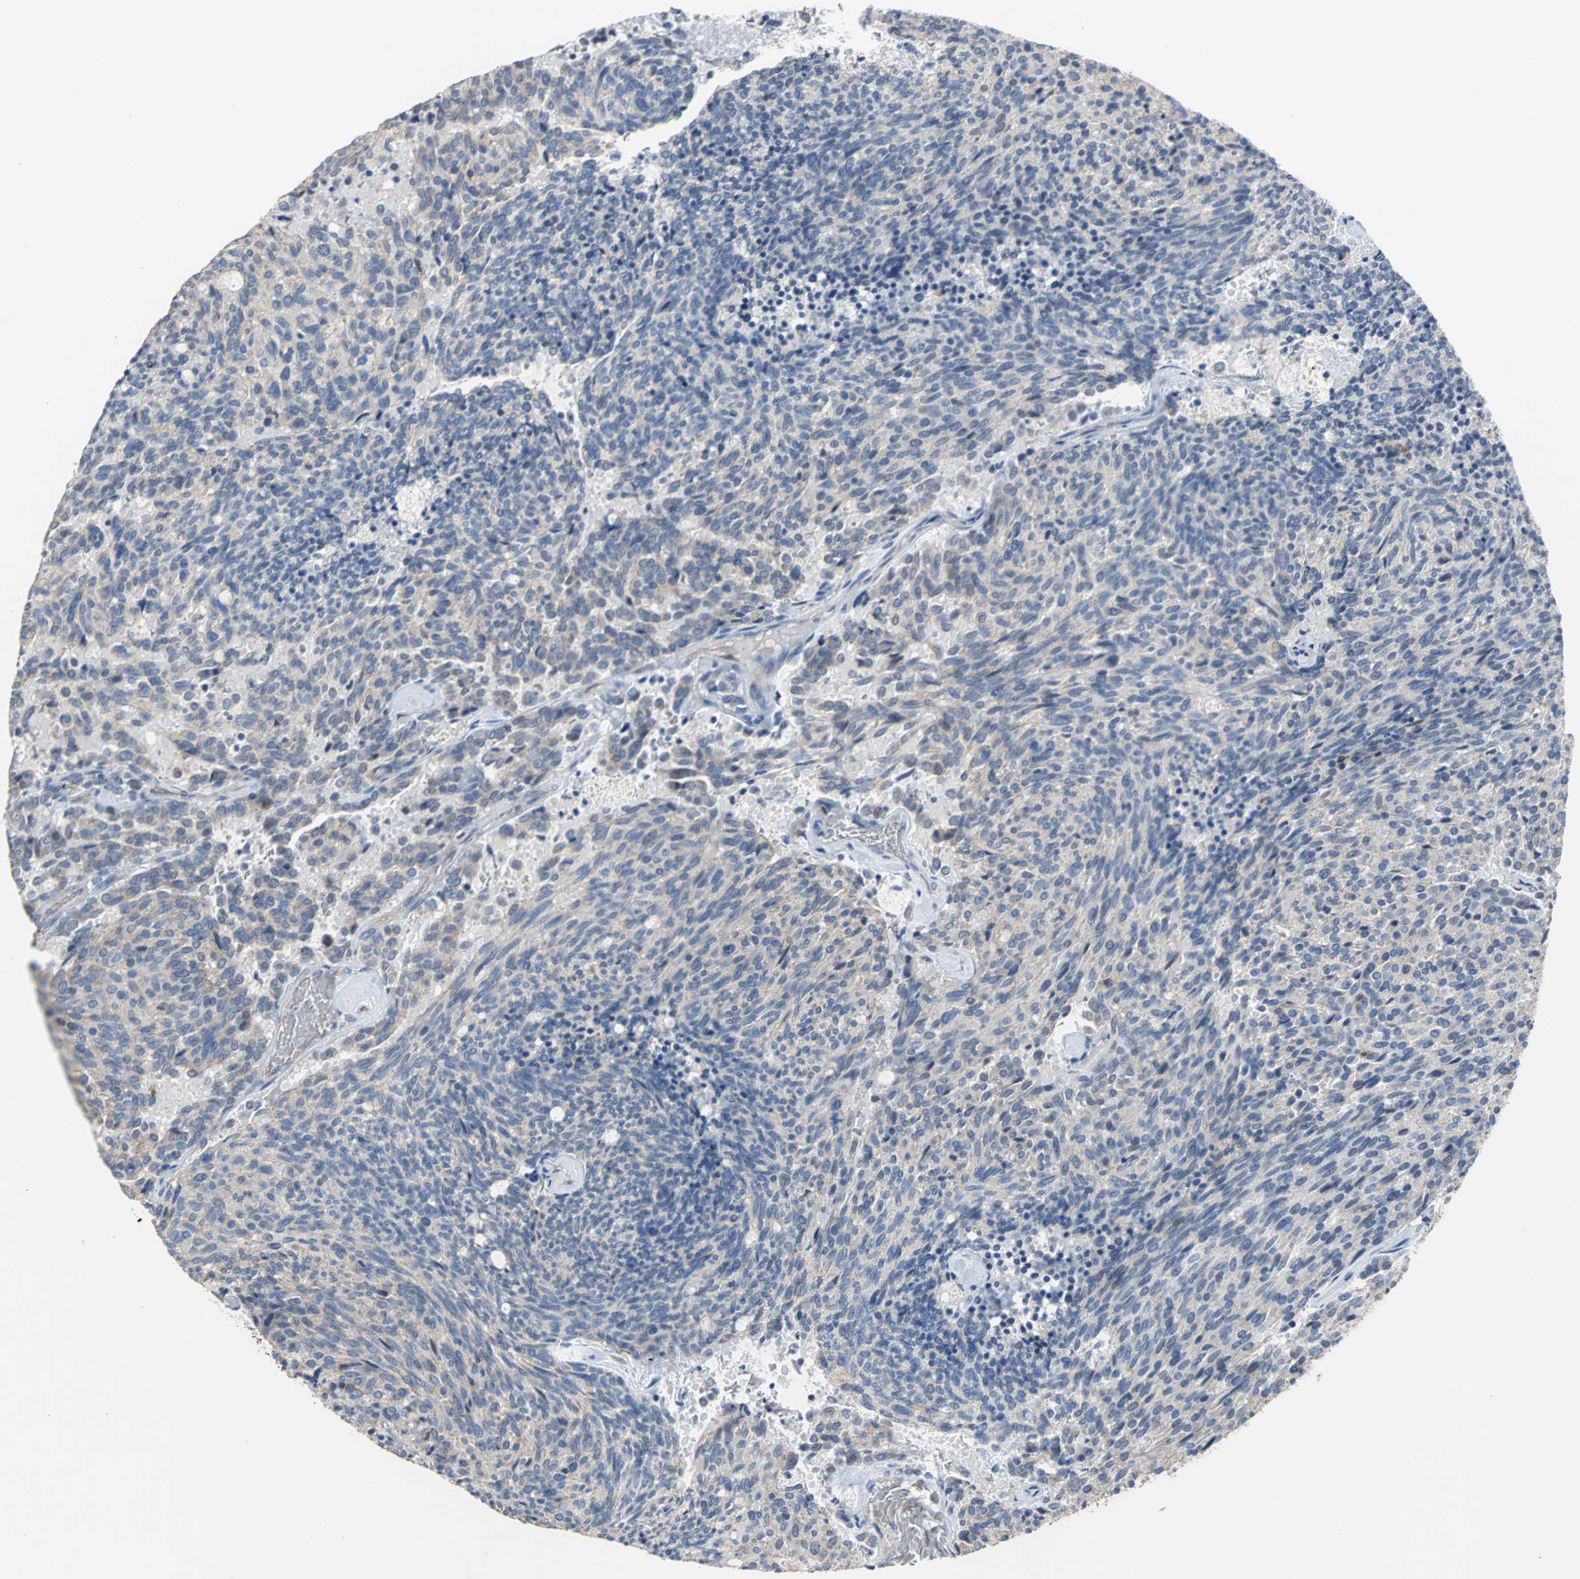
{"staining": {"intensity": "negative", "quantity": "none", "location": "none"}, "tissue": "carcinoid", "cell_type": "Tumor cells", "image_type": "cancer", "snomed": [{"axis": "morphology", "description": "Carcinoid, malignant, NOS"}, {"axis": "topography", "description": "Pancreas"}], "caption": "Micrograph shows no significant protein expression in tumor cells of malignant carcinoid.", "gene": "HTR1F", "patient": {"sex": "female", "age": 54}}